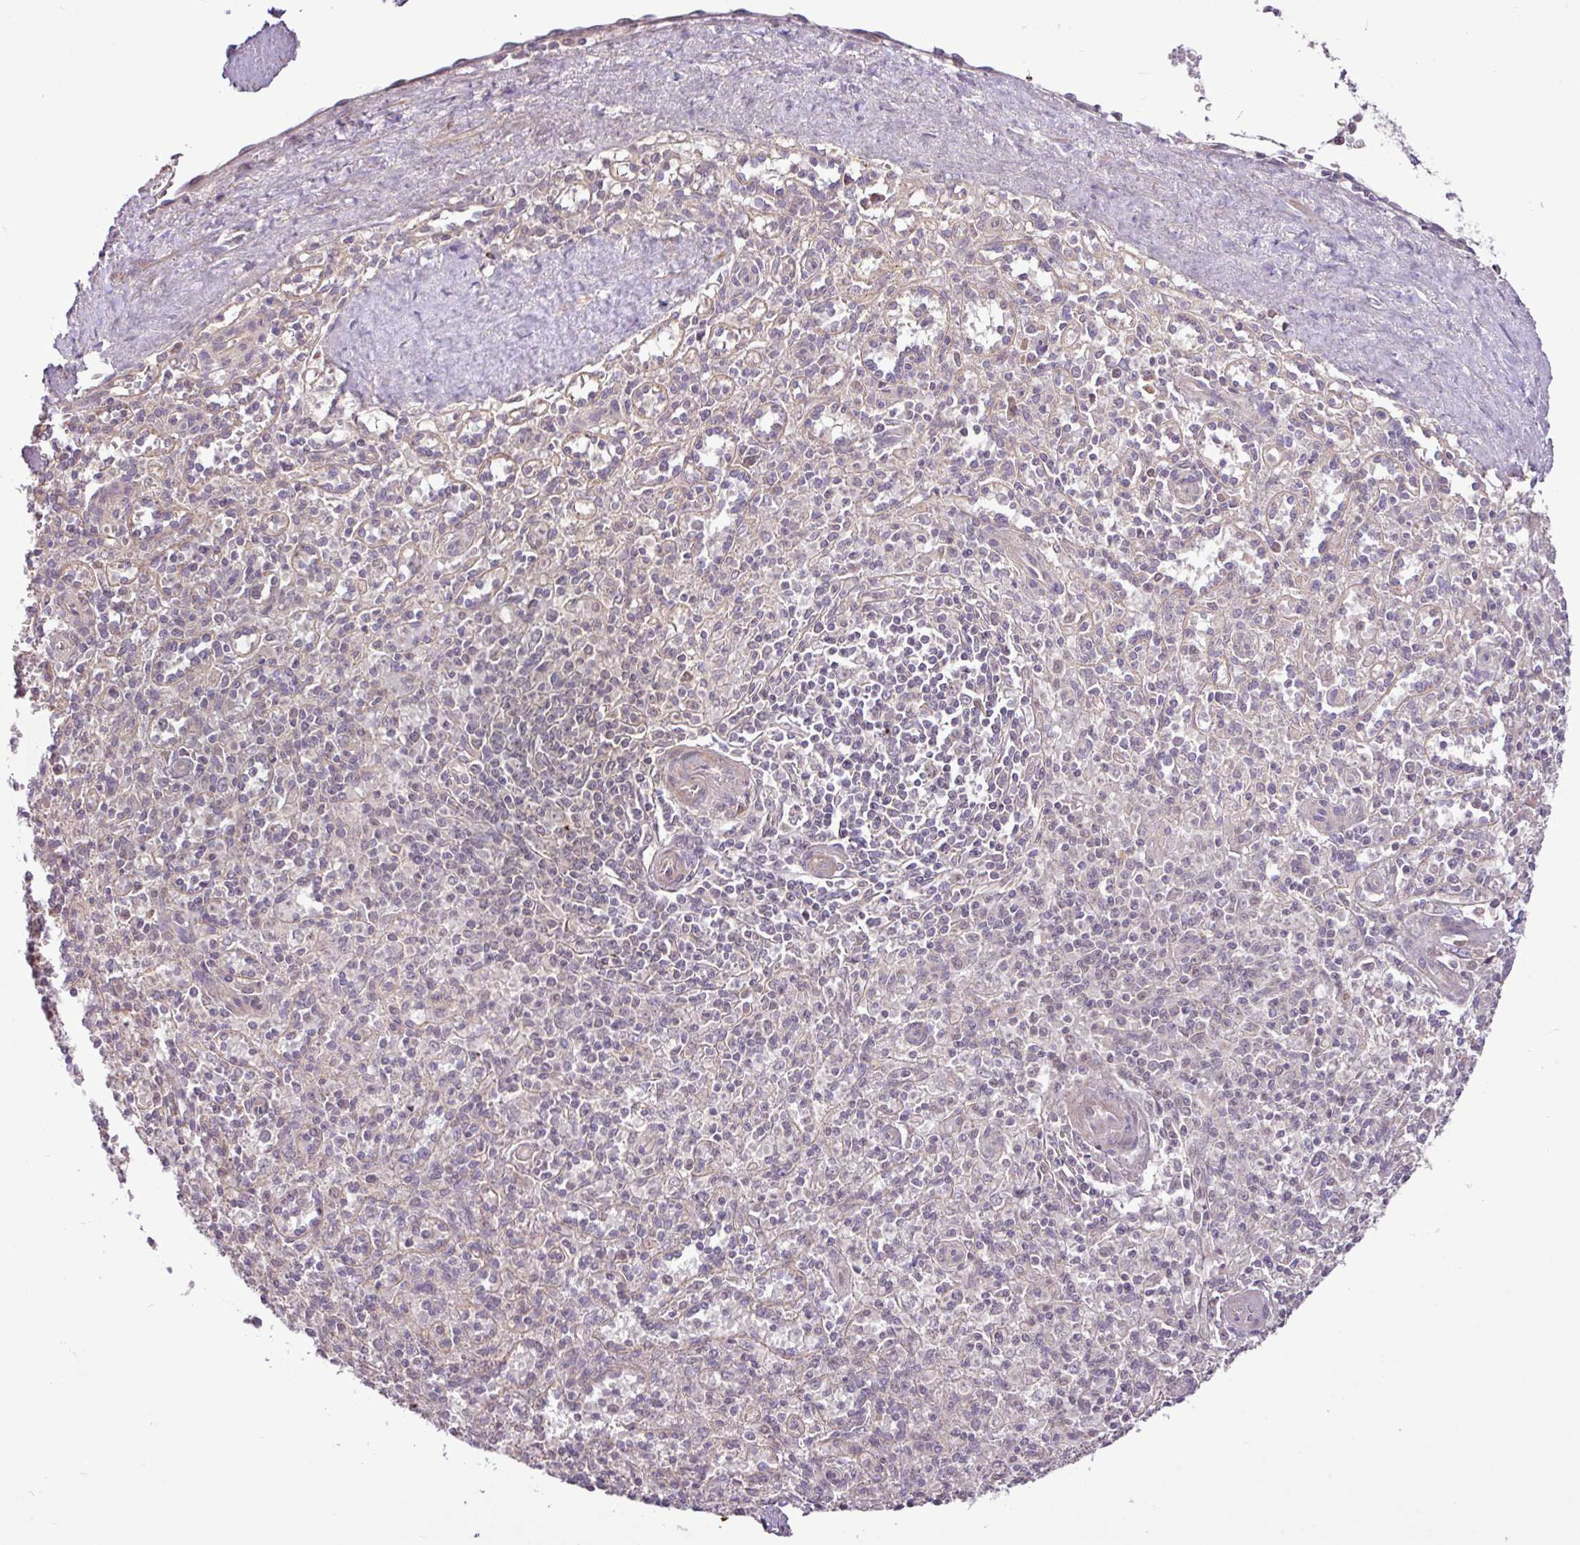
{"staining": {"intensity": "negative", "quantity": "none", "location": "none"}, "tissue": "spleen", "cell_type": "Cells in red pulp", "image_type": "normal", "snomed": [{"axis": "morphology", "description": "Normal tissue, NOS"}, {"axis": "topography", "description": "Spleen"}], "caption": "This is an immunohistochemistry image of normal human spleen. There is no positivity in cells in red pulp.", "gene": "TIMM10B", "patient": {"sex": "female", "age": 70}}